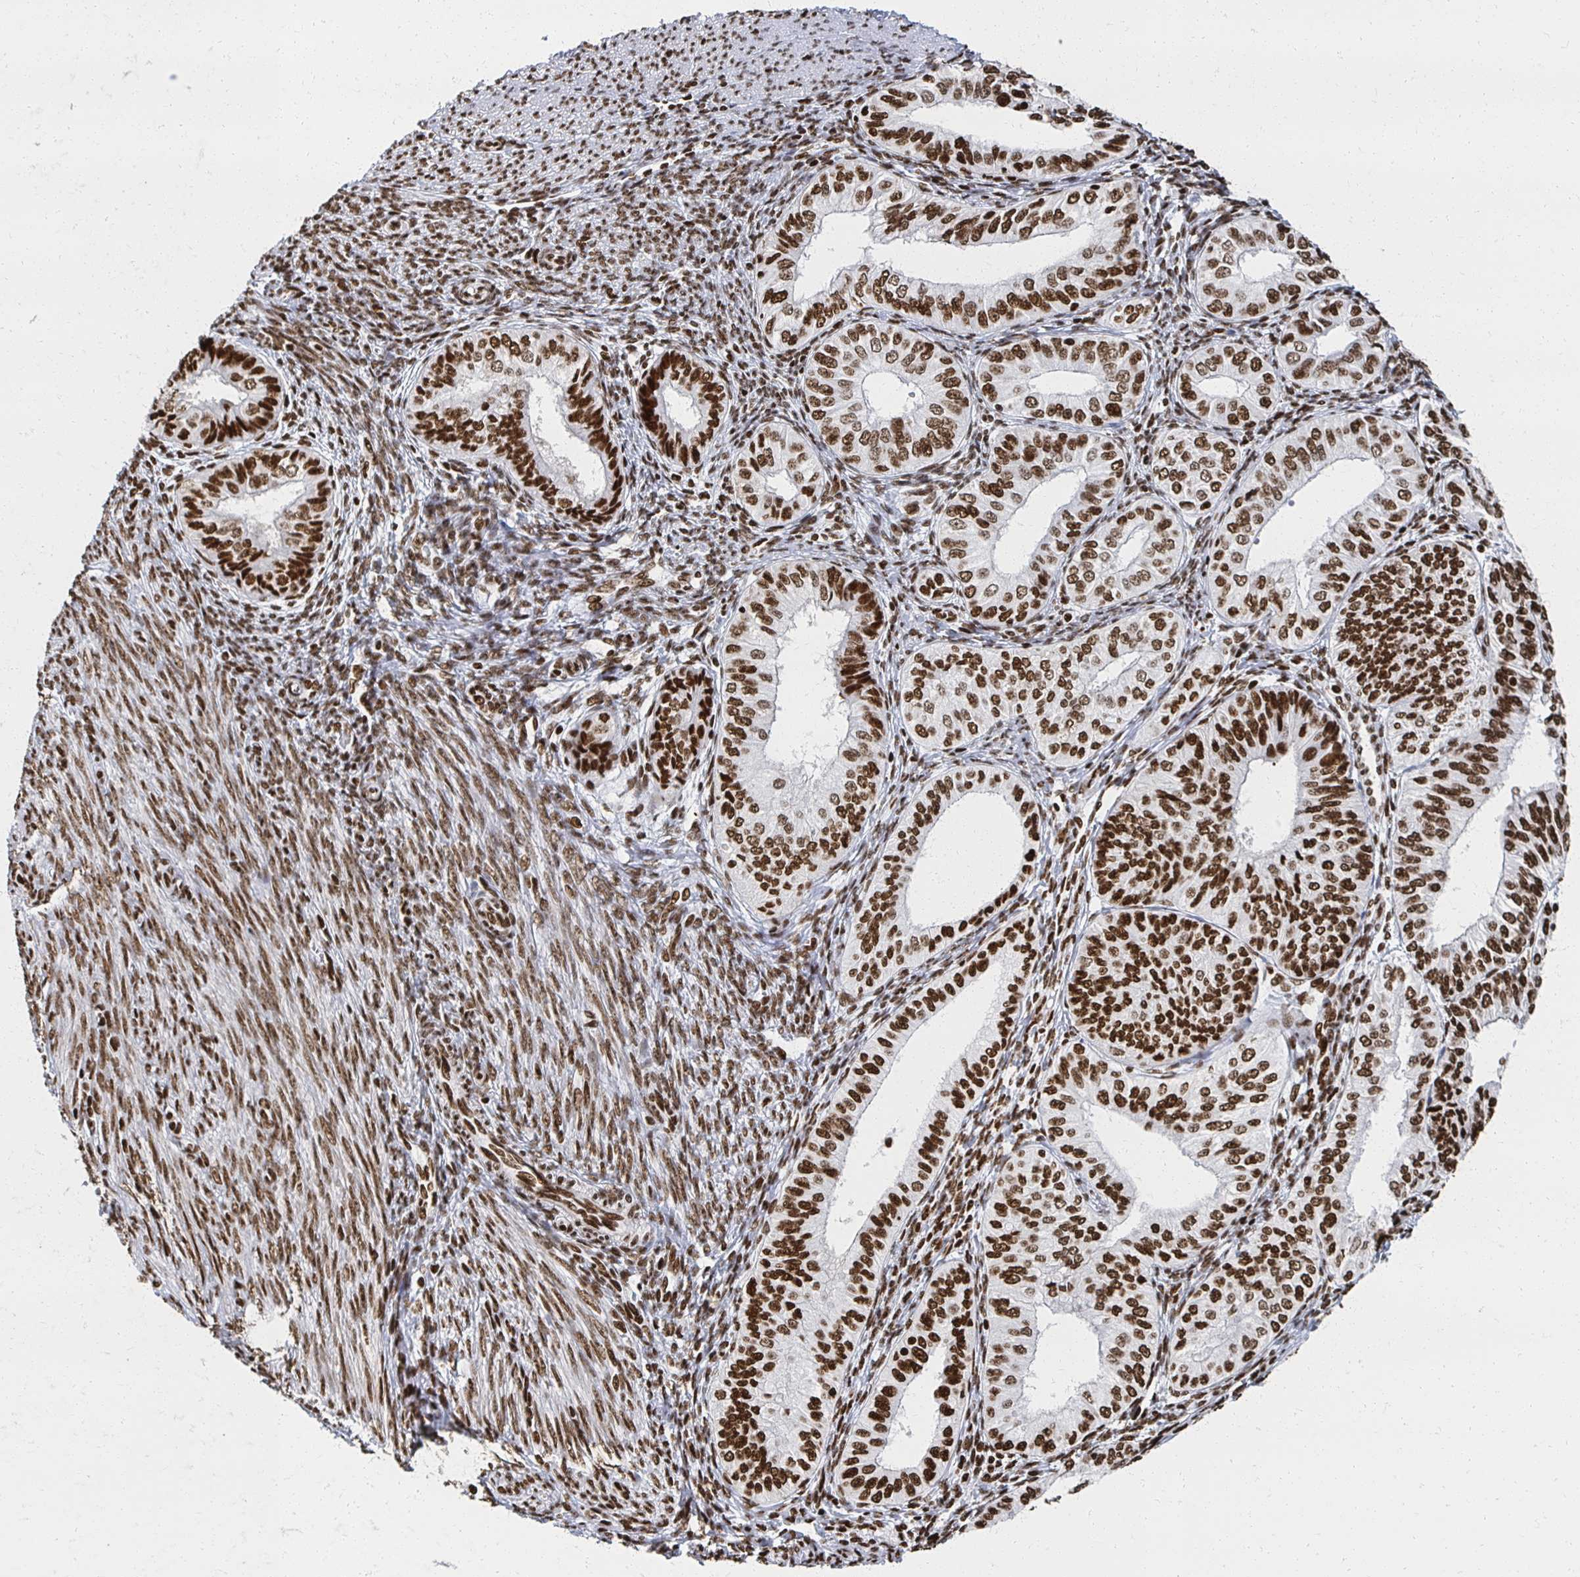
{"staining": {"intensity": "strong", "quantity": ">75%", "location": "nuclear"}, "tissue": "endometrial cancer", "cell_type": "Tumor cells", "image_type": "cancer", "snomed": [{"axis": "morphology", "description": "Adenocarcinoma, NOS"}, {"axis": "topography", "description": "Endometrium"}], "caption": "Endometrial cancer stained with immunohistochemistry exhibits strong nuclear expression in about >75% of tumor cells. The staining is performed using DAB brown chromogen to label protein expression. The nuclei are counter-stained blue using hematoxylin.", "gene": "RBBP7", "patient": {"sex": "female", "age": 58}}